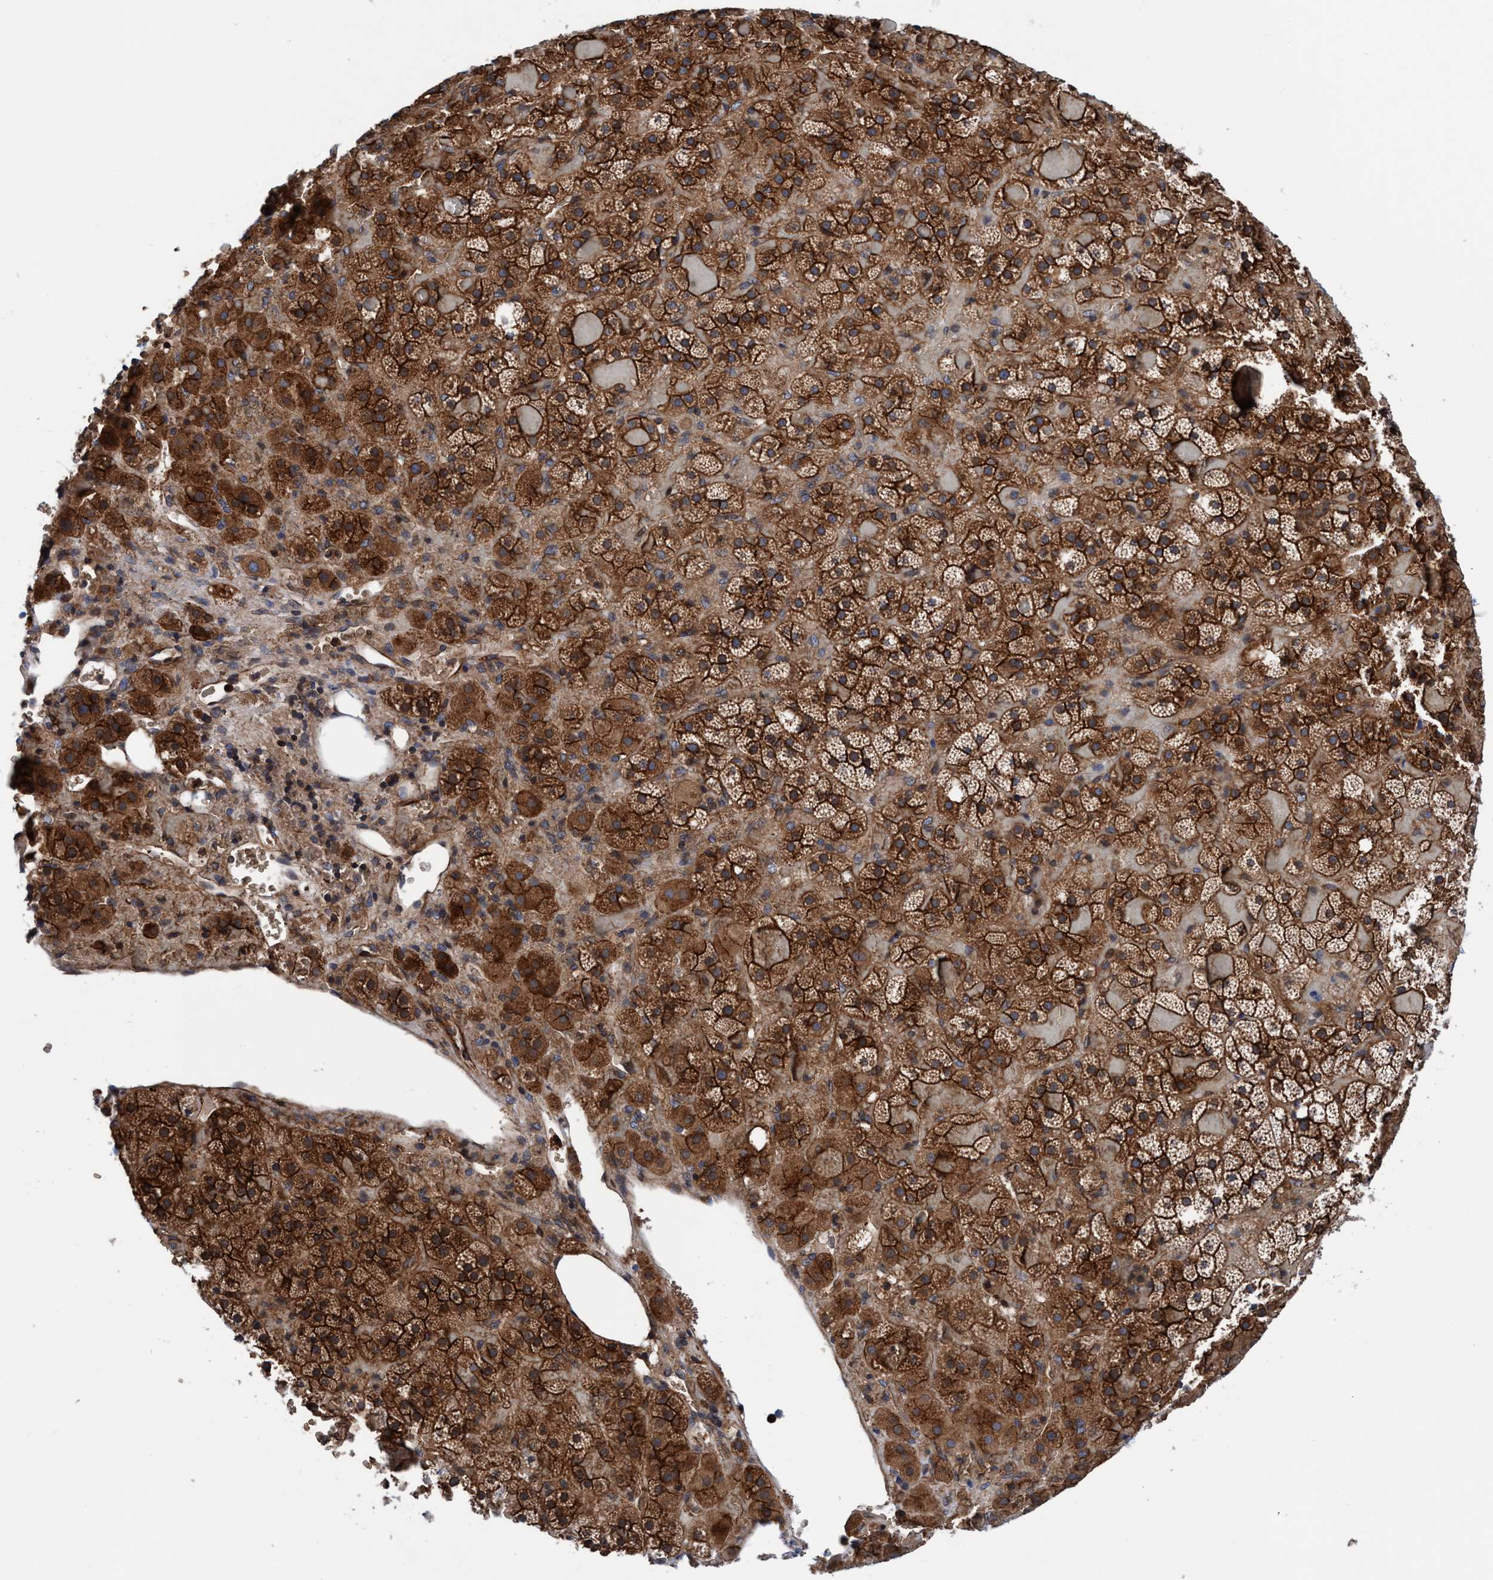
{"staining": {"intensity": "strong", "quantity": ">75%", "location": "cytoplasmic/membranous"}, "tissue": "adrenal gland", "cell_type": "Glandular cells", "image_type": "normal", "snomed": [{"axis": "morphology", "description": "Normal tissue, NOS"}, {"axis": "topography", "description": "Adrenal gland"}], "caption": "Immunohistochemical staining of normal adrenal gland reveals strong cytoplasmic/membranous protein expression in approximately >75% of glandular cells. (DAB = brown stain, brightfield microscopy at high magnification).", "gene": "MCM3AP", "patient": {"sex": "female", "age": 59}}